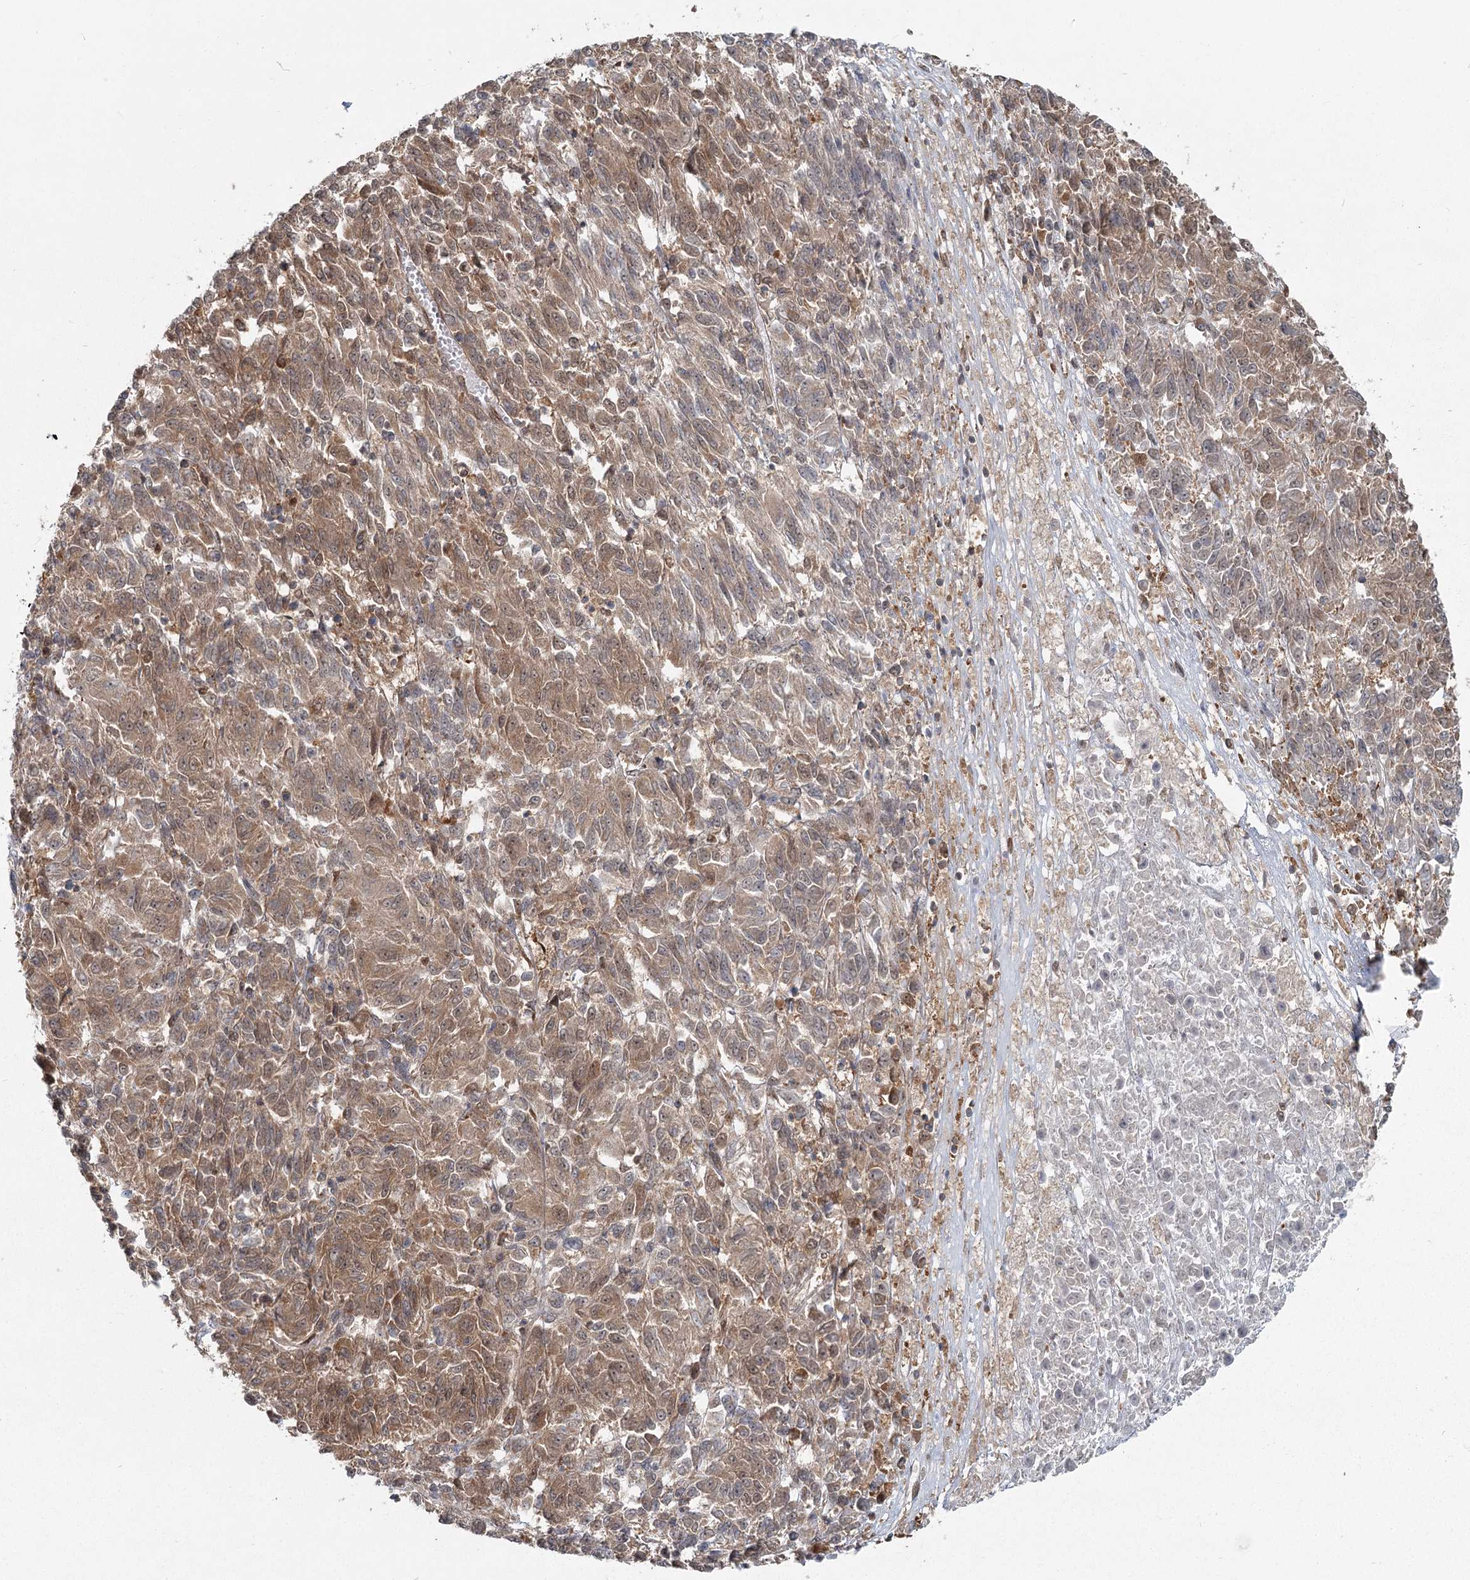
{"staining": {"intensity": "moderate", "quantity": ">75%", "location": "cytoplasmic/membranous"}, "tissue": "melanoma", "cell_type": "Tumor cells", "image_type": "cancer", "snomed": [{"axis": "morphology", "description": "Malignant melanoma, Metastatic site"}, {"axis": "topography", "description": "Lung"}], "caption": "Melanoma was stained to show a protein in brown. There is medium levels of moderate cytoplasmic/membranous expression in about >75% of tumor cells.", "gene": "THNSL1", "patient": {"sex": "male", "age": 64}}